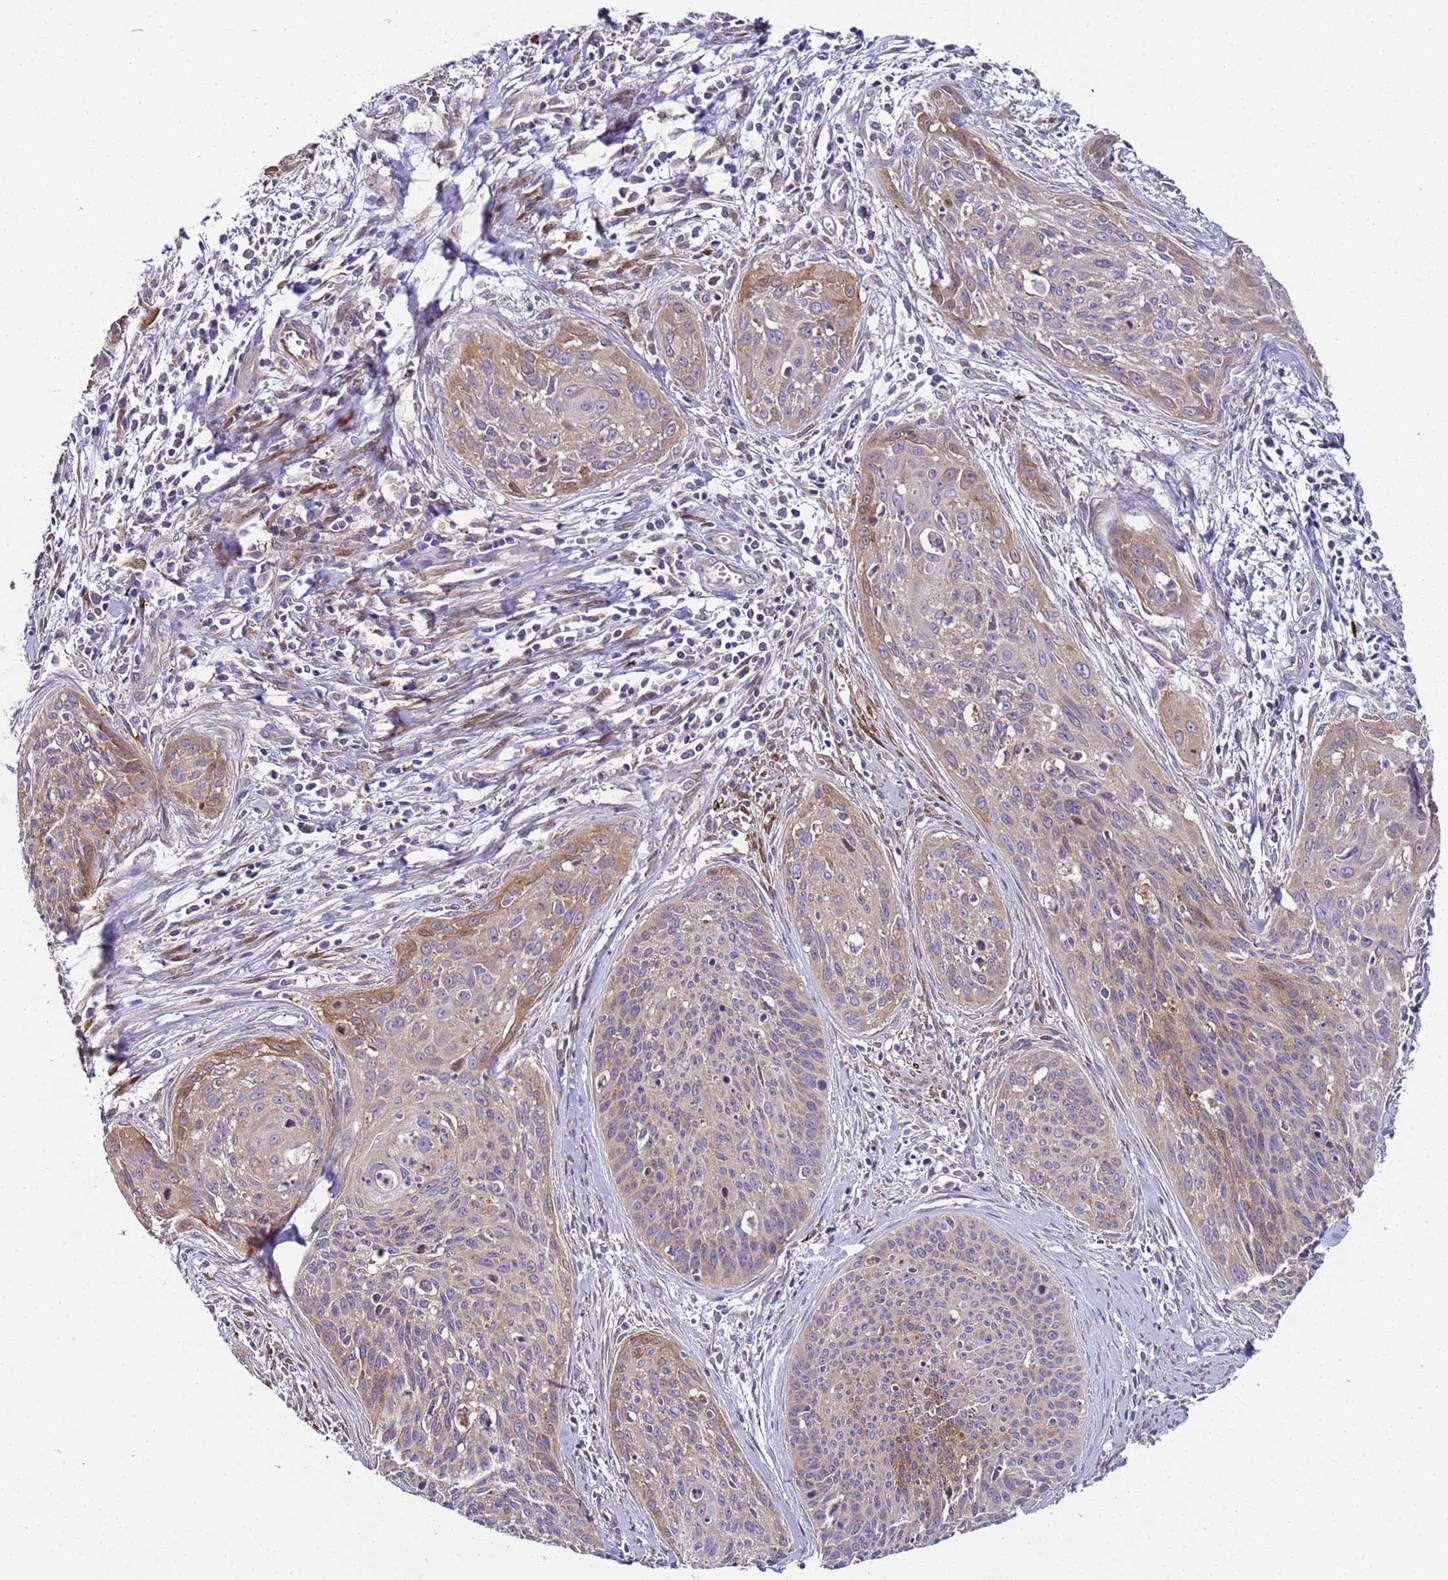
{"staining": {"intensity": "moderate", "quantity": "<25%", "location": "cytoplasmic/membranous"}, "tissue": "cervical cancer", "cell_type": "Tumor cells", "image_type": "cancer", "snomed": [{"axis": "morphology", "description": "Squamous cell carcinoma, NOS"}, {"axis": "topography", "description": "Cervix"}], "caption": "IHC (DAB (3,3'-diaminobenzidine)) staining of human cervical cancer shows moderate cytoplasmic/membranous protein expression in approximately <25% of tumor cells. IHC stains the protein of interest in brown and the nuclei are stained blue.", "gene": "PAQR7", "patient": {"sex": "female", "age": 55}}